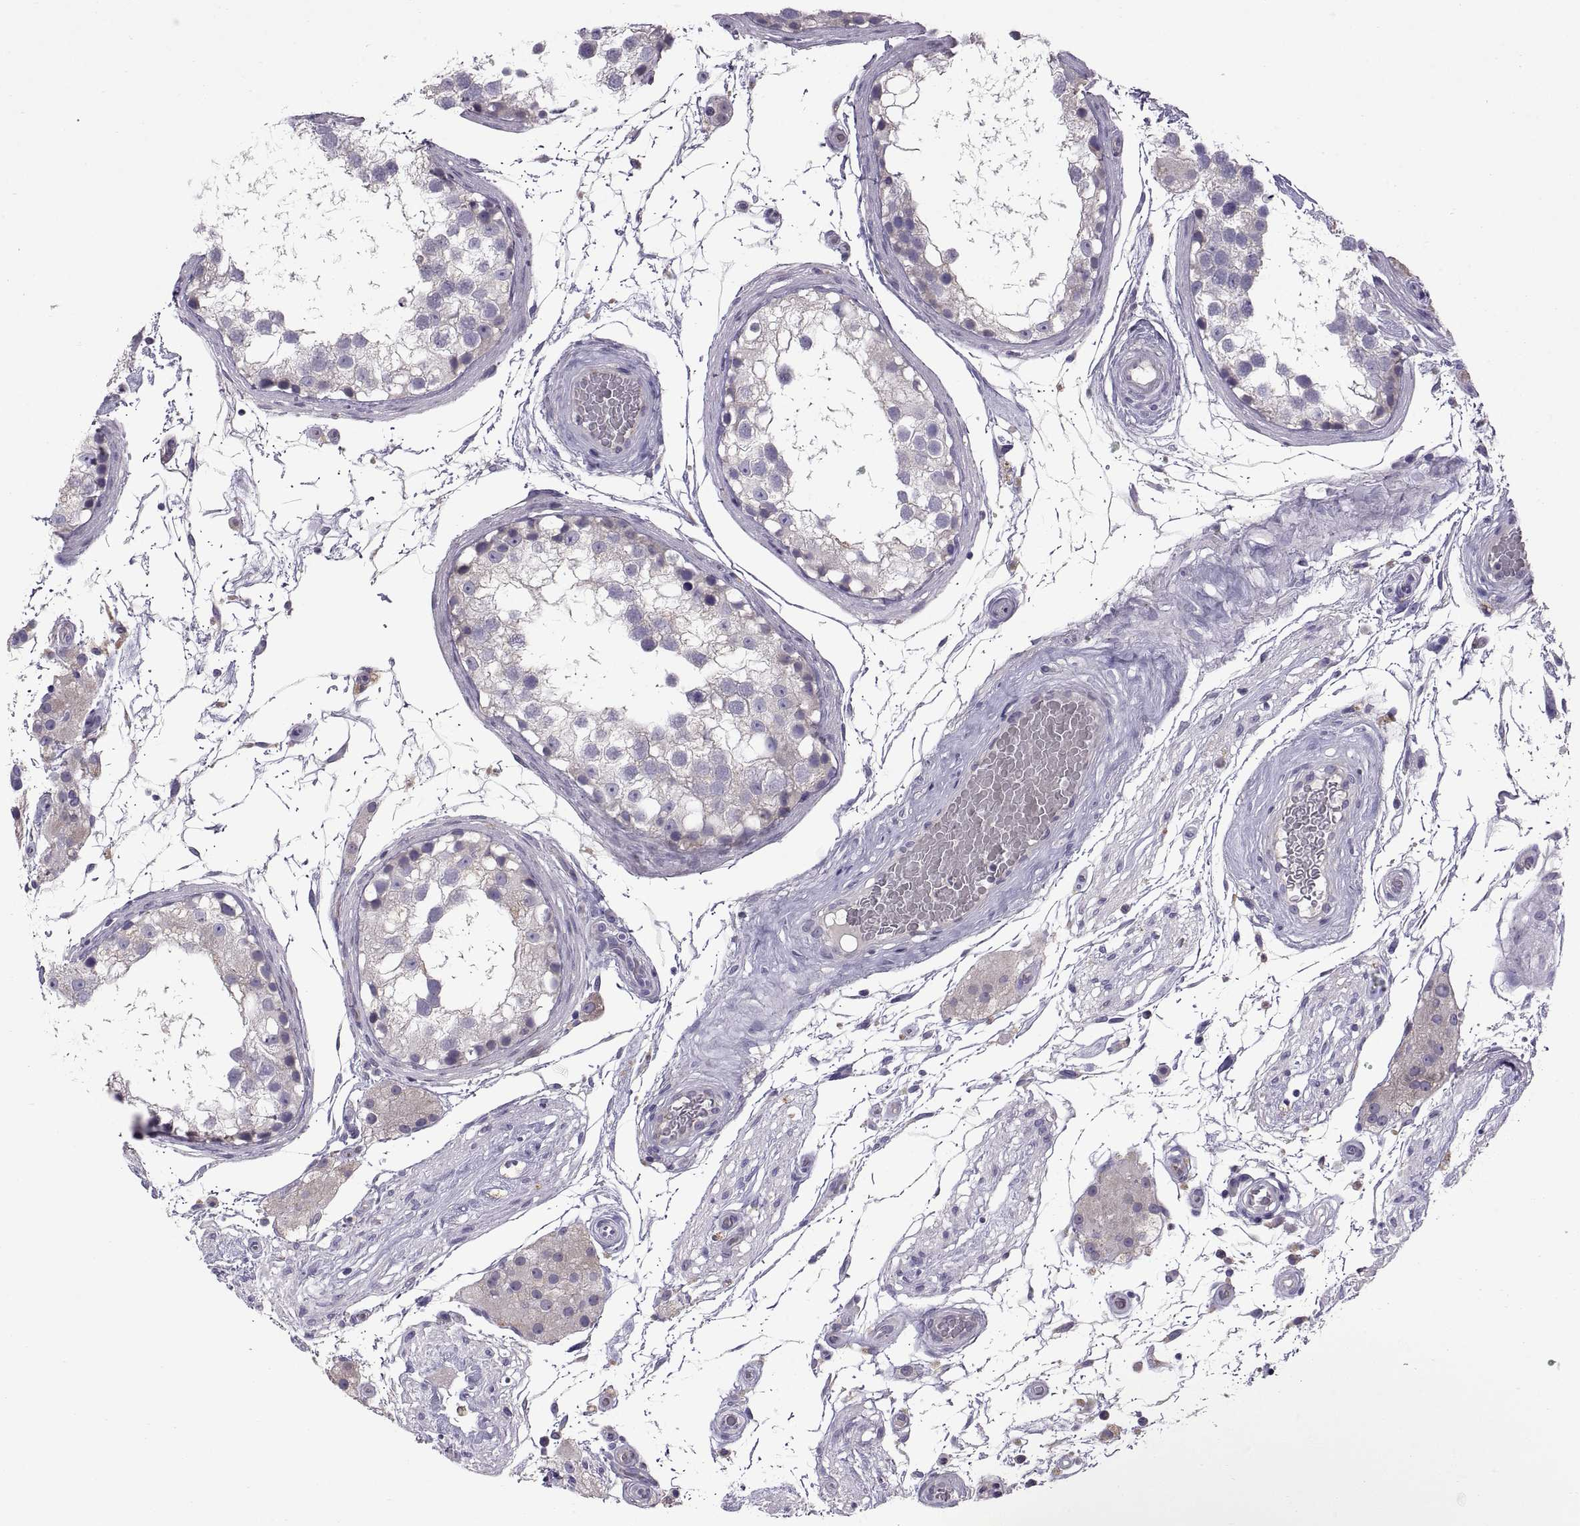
{"staining": {"intensity": "negative", "quantity": "none", "location": "none"}, "tissue": "testis", "cell_type": "Cells in seminiferous ducts", "image_type": "normal", "snomed": [{"axis": "morphology", "description": "Normal tissue, NOS"}, {"axis": "morphology", "description": "Seminoma, NOS"}, {"axis": "topography", "description": "Testis"}], "caption": "Testis was stained to show a protein in brown. There is no significant staining in cells in seminiferous ducts. The staining is performed using DAB brown chromogen with nuclei counter-stained in using hematoxylin.", "gene": "ARSL", "patient": {"sex": "male", "age": 65}}